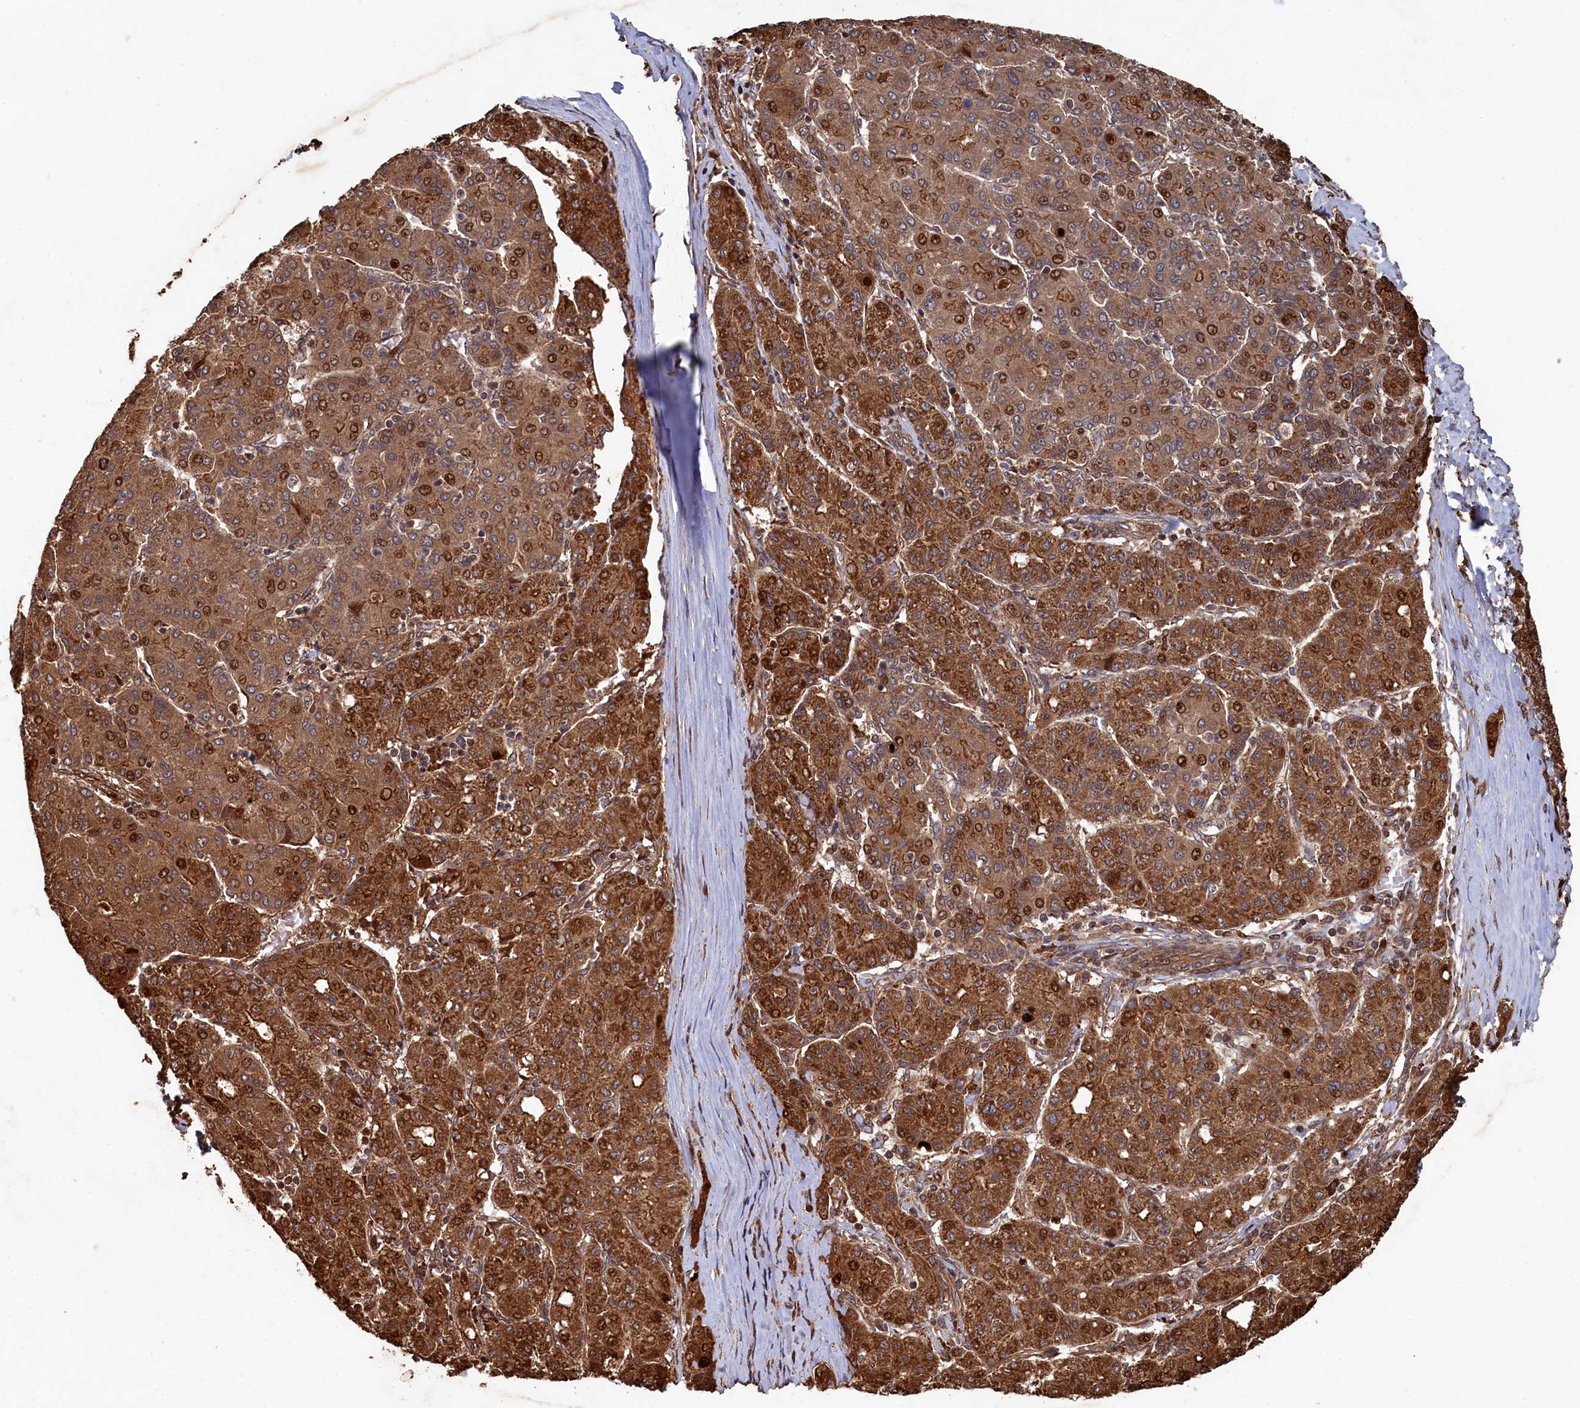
{"staining": {"intensity": "strong", "quantity": ">75%", "location": "cytoplasmic/membranous,nuclear"}, "tissue": "liver cancer", "cell_type": "Tumor cells", "image_type": "cancer", "snomed": [{"axis": "morphology", "description": "Carcinoma, Hepatocellular, NOS"}, {"axis": "topography", "description": "Liver"}], "caption": "IHC image of neoplastic tissue: human liver hepatocellular carcinoma stained using immunohistochemistry (IHC) shows high levels of strong protein expression localized specifically in the cytoplasmic/membranous and nuclear of tumor cells, appearing as a cytoplasmic/membranous and nuclear brown color.", "gene": "PIGN", "patient": {"sex": "male", "age": 65}}